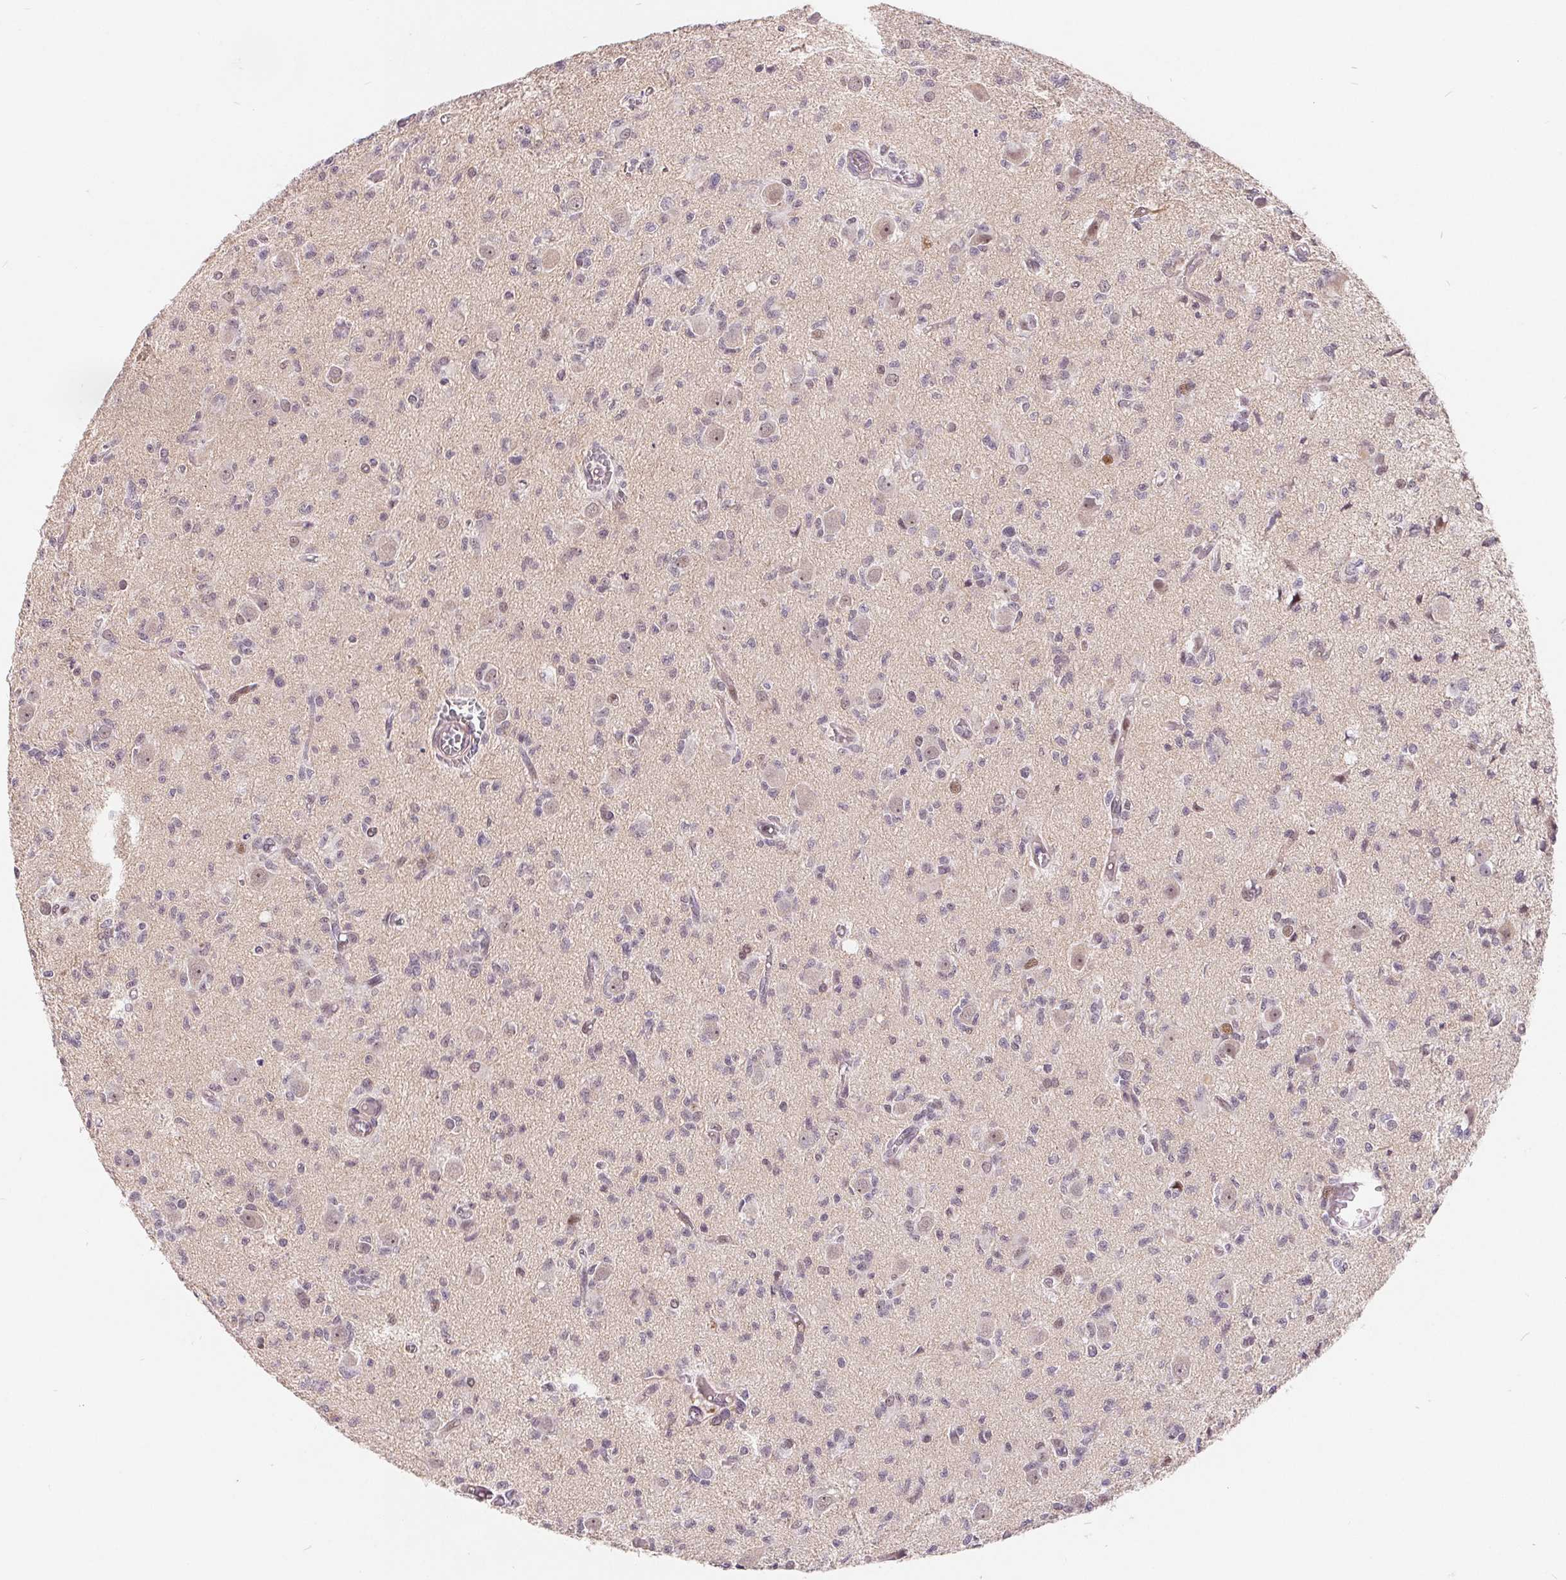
{"staining": {"intensity": "moderate", "quantity": "<25%", "location": "nuclear"}, "tissue": "glioma", "cell_type": "Tumor cells", "image_type": "cancer", "snomed": [{"axis": "morphology", "description": "Glioma, malignant, Low grade"}, {"axis": "topography", "description": "Brain"}], "caption": "Malignant glioma (low-grade) stained with a brown dye displays moderate nuclear positive staining in approximately <25% of tumor cells.", "gene": "NRG2", "patient": {"sex": "male", "age": 64}}